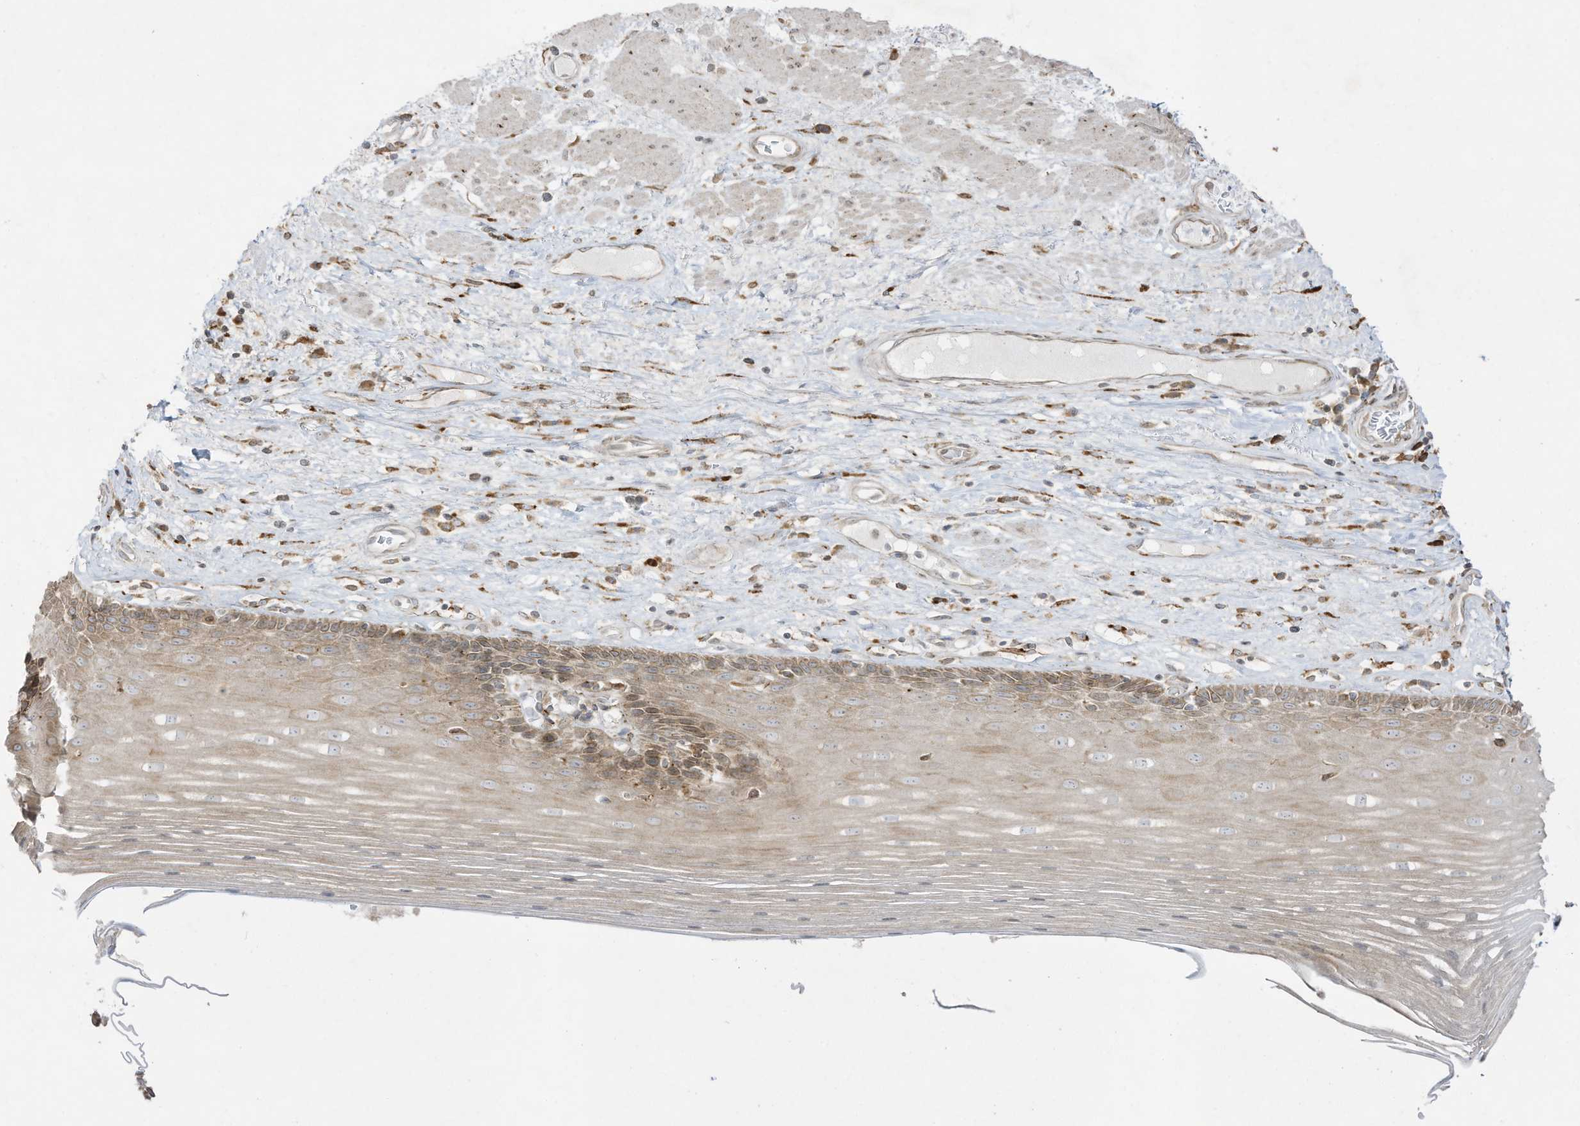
{"staining": {"intensity": "weak", "quantity": "<25%", "location": "cytoplasmic/membranous"}, "tissue": "esophagus", "cell_type": "Squamous epithelial cells", "image_type": "normal", "snomed": [{"axis": "morphology", "description": "Normal tissue, NOS"}, {"axis": "topography", "description": "Esophagus"}], "caption": "DAB immunohistochemical staining of unremarkable esophagus demonstrates no significant positivity in squamous epithelial cells.", "gene": "PTK6", "patient": {"sex": "male", "age": 62}}